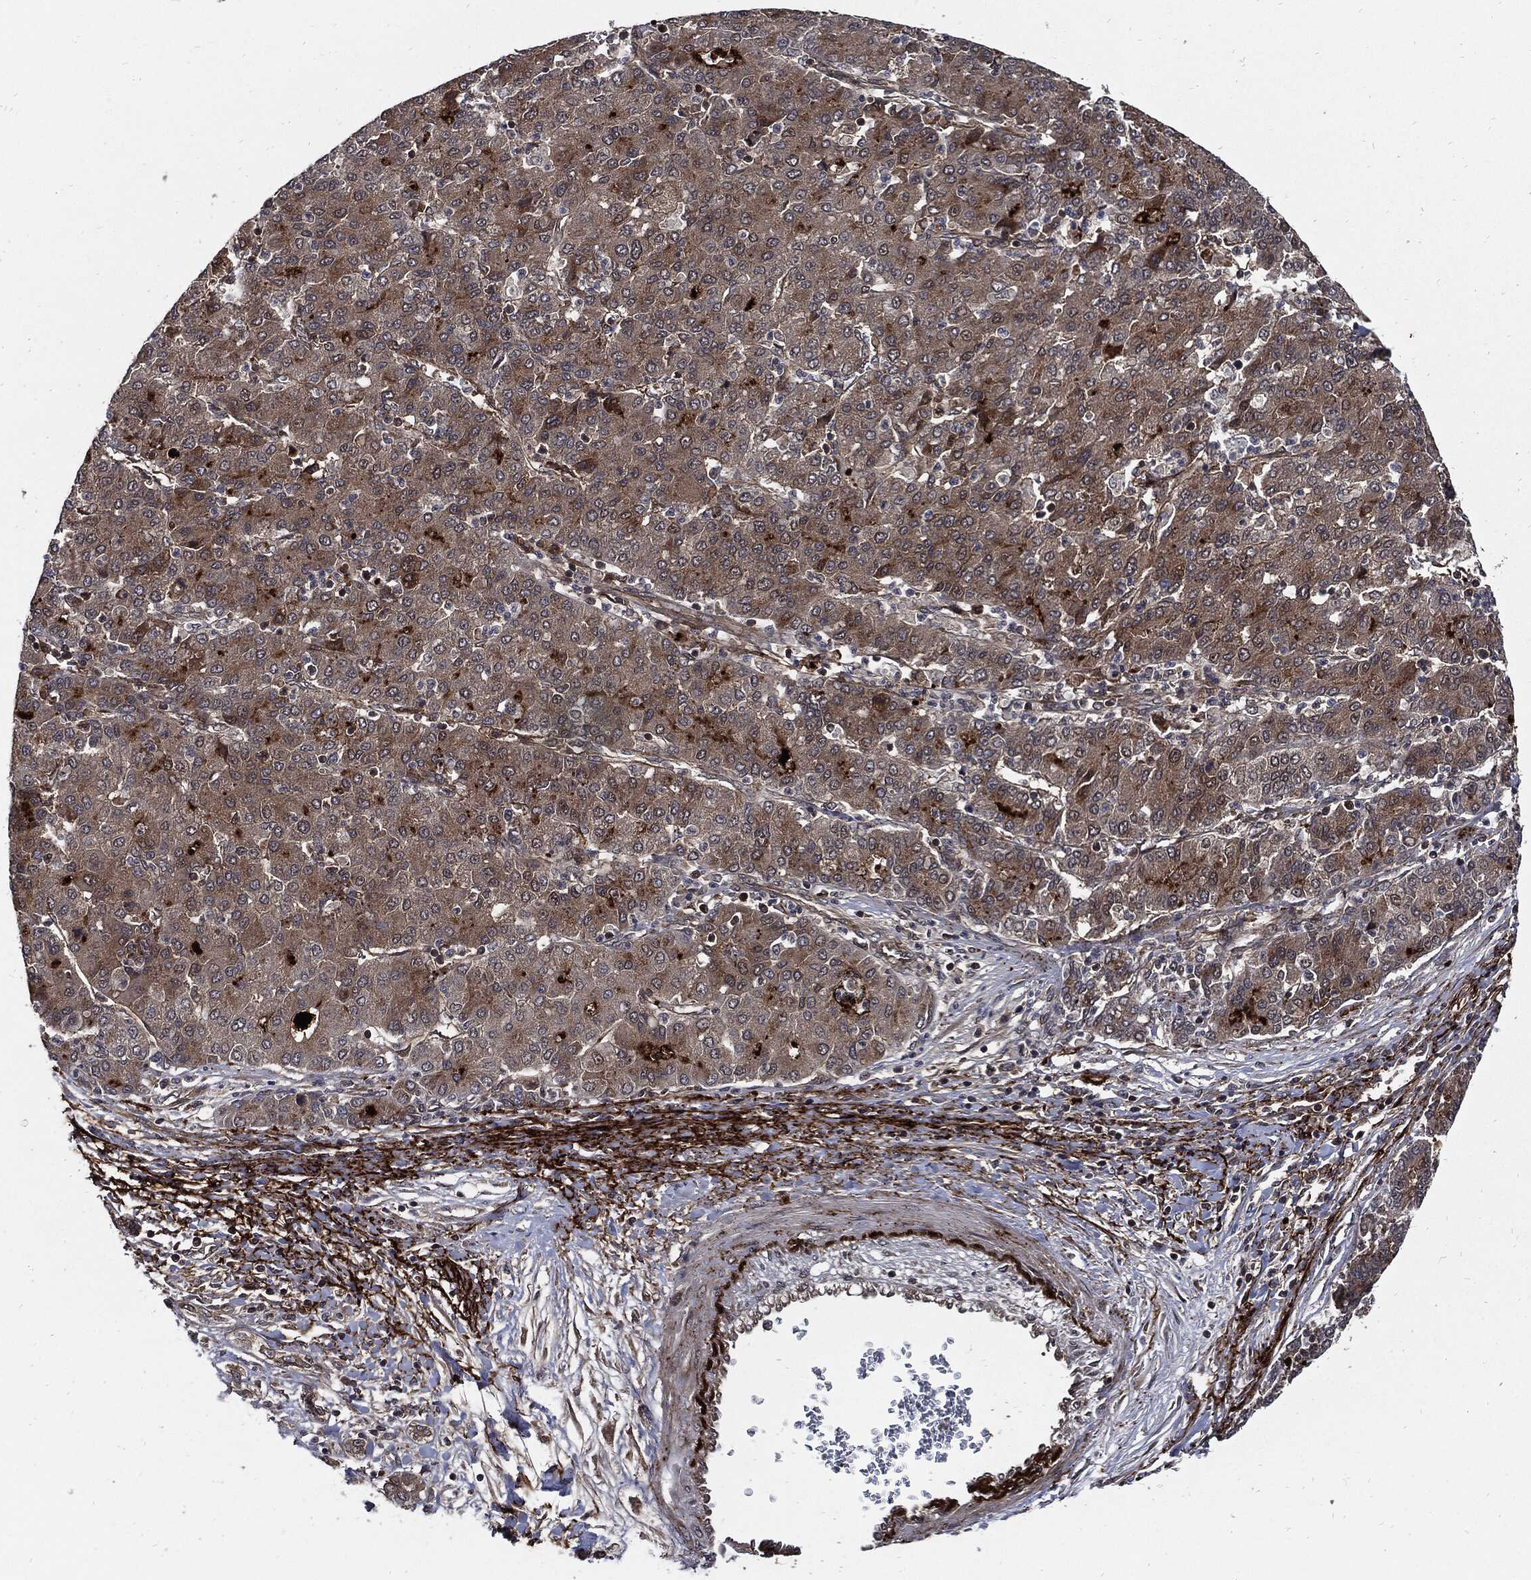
{"staining": {"intensity": "moderate", "quantity": ">75%", "location": "cytoplasmic/membranous"}, "tissue": "liver cancer", "cell_type": "Tumor cells", "image_type": "cancer", "snomed": [{"axis": "morphology", "description": "Carcinoma, Hepatocellular, NOS"}, {"axis": "topography", "description": "Liver"}], "caption": "Human liver hepatocellular carcinoma stained for a protein (brown) exhibits moderate cytoplasmic/membranous positive positivity in approximately >75% of tumor cells.", "gene": "CLU", "patient": {"sex": "male", "age": 65}}